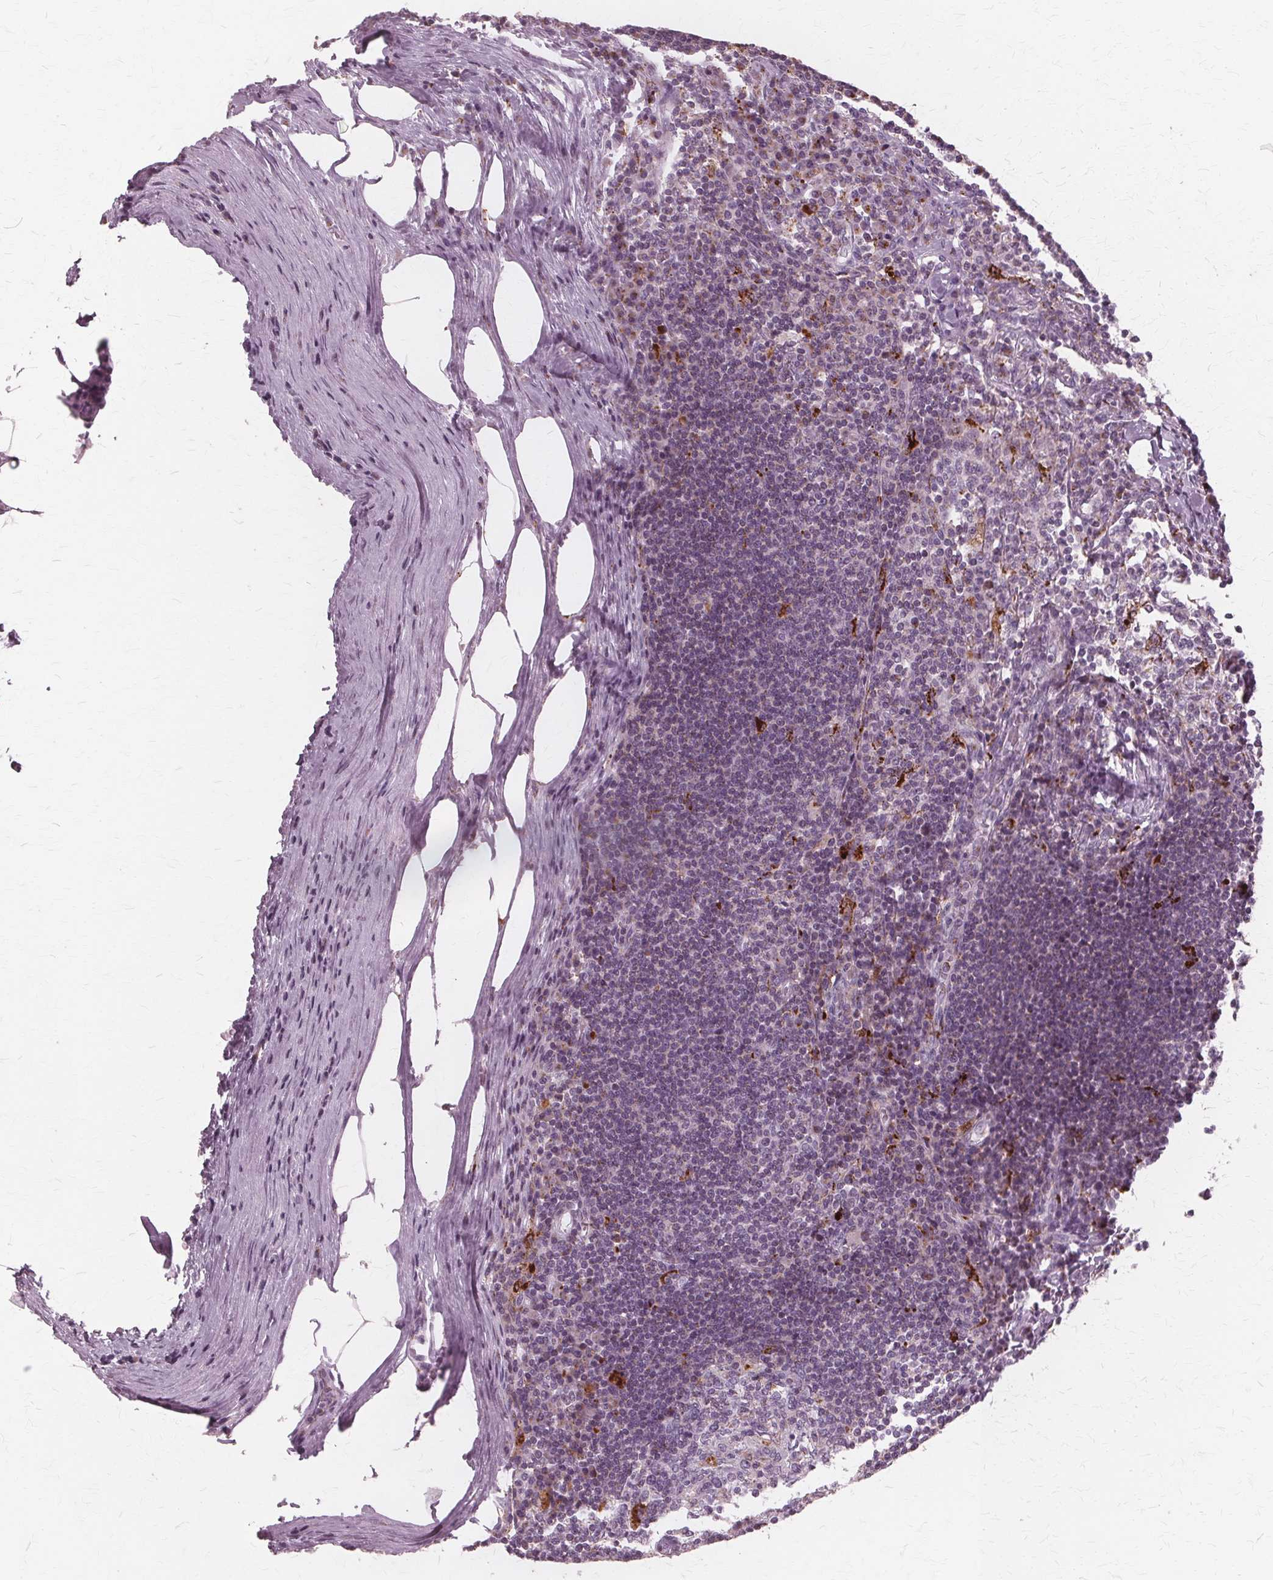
{"staining": {"intensity": "negative", "quantity": "none", "location": "none"}, "tissue": "lymph node", "cell_type": "Germinal center cells", "image_type": "normal", "snomed": [{"axis": "morphology", "description": "Normal tissue, NOS"}, {"axis": "topography", "description": "Lymph node"}], "caption": "Micrograph shows no protein positivity in germinal center cells of normal lymph node. The staining was performed using DAB (3,3'-diaminobenzidine) to visualize the protein expression in brown, while the nuclei were stained in blue with hematoxylin (Magnification: 20x).", "gene": "DNASE2", "patient": {"sex": "male", "age": 67}}